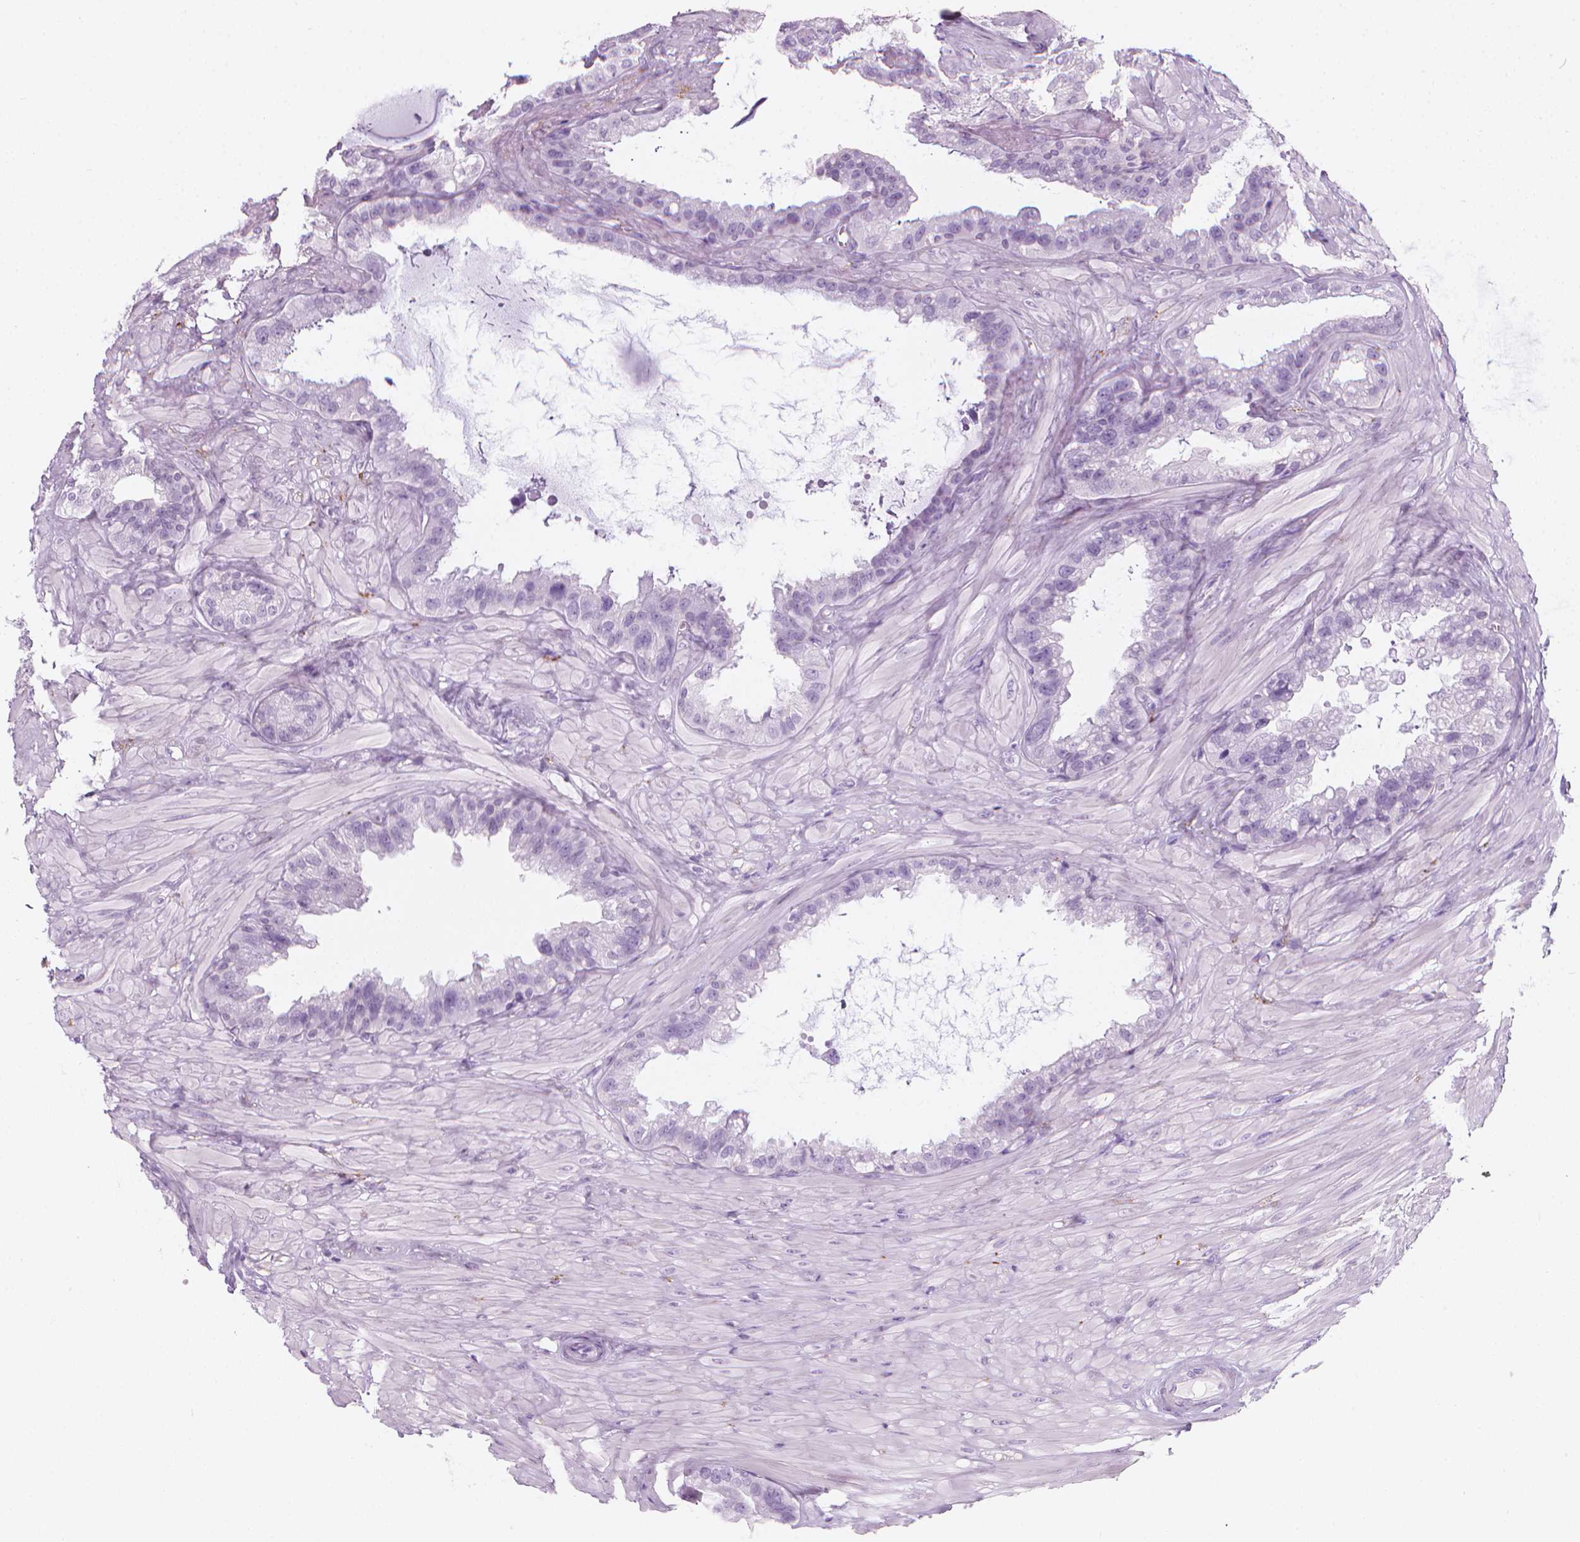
{"staining": {"intensity": "negative", "quantity": "none", "location": "none"}, "tissue": "seminal vesicle", "cell_type": "Glandular cells", "image_type": "normal", "snomed": [{"axis": "morphology", "description": "Normal tissue, NOS"}, {"axis": "topography", "description": "Seminal veicle"}, {"axis": "topography", "description": "Peripheral nerve tissue"}], "caption": "Protein analysis of normal seminal vesicle shows no significant expression in glandular cells. (Immunohistochemistry (ihc), brightfield microscopy, high magnification).", "gene": "SCG3", "patient": {"sex": "male", "age": 76}}